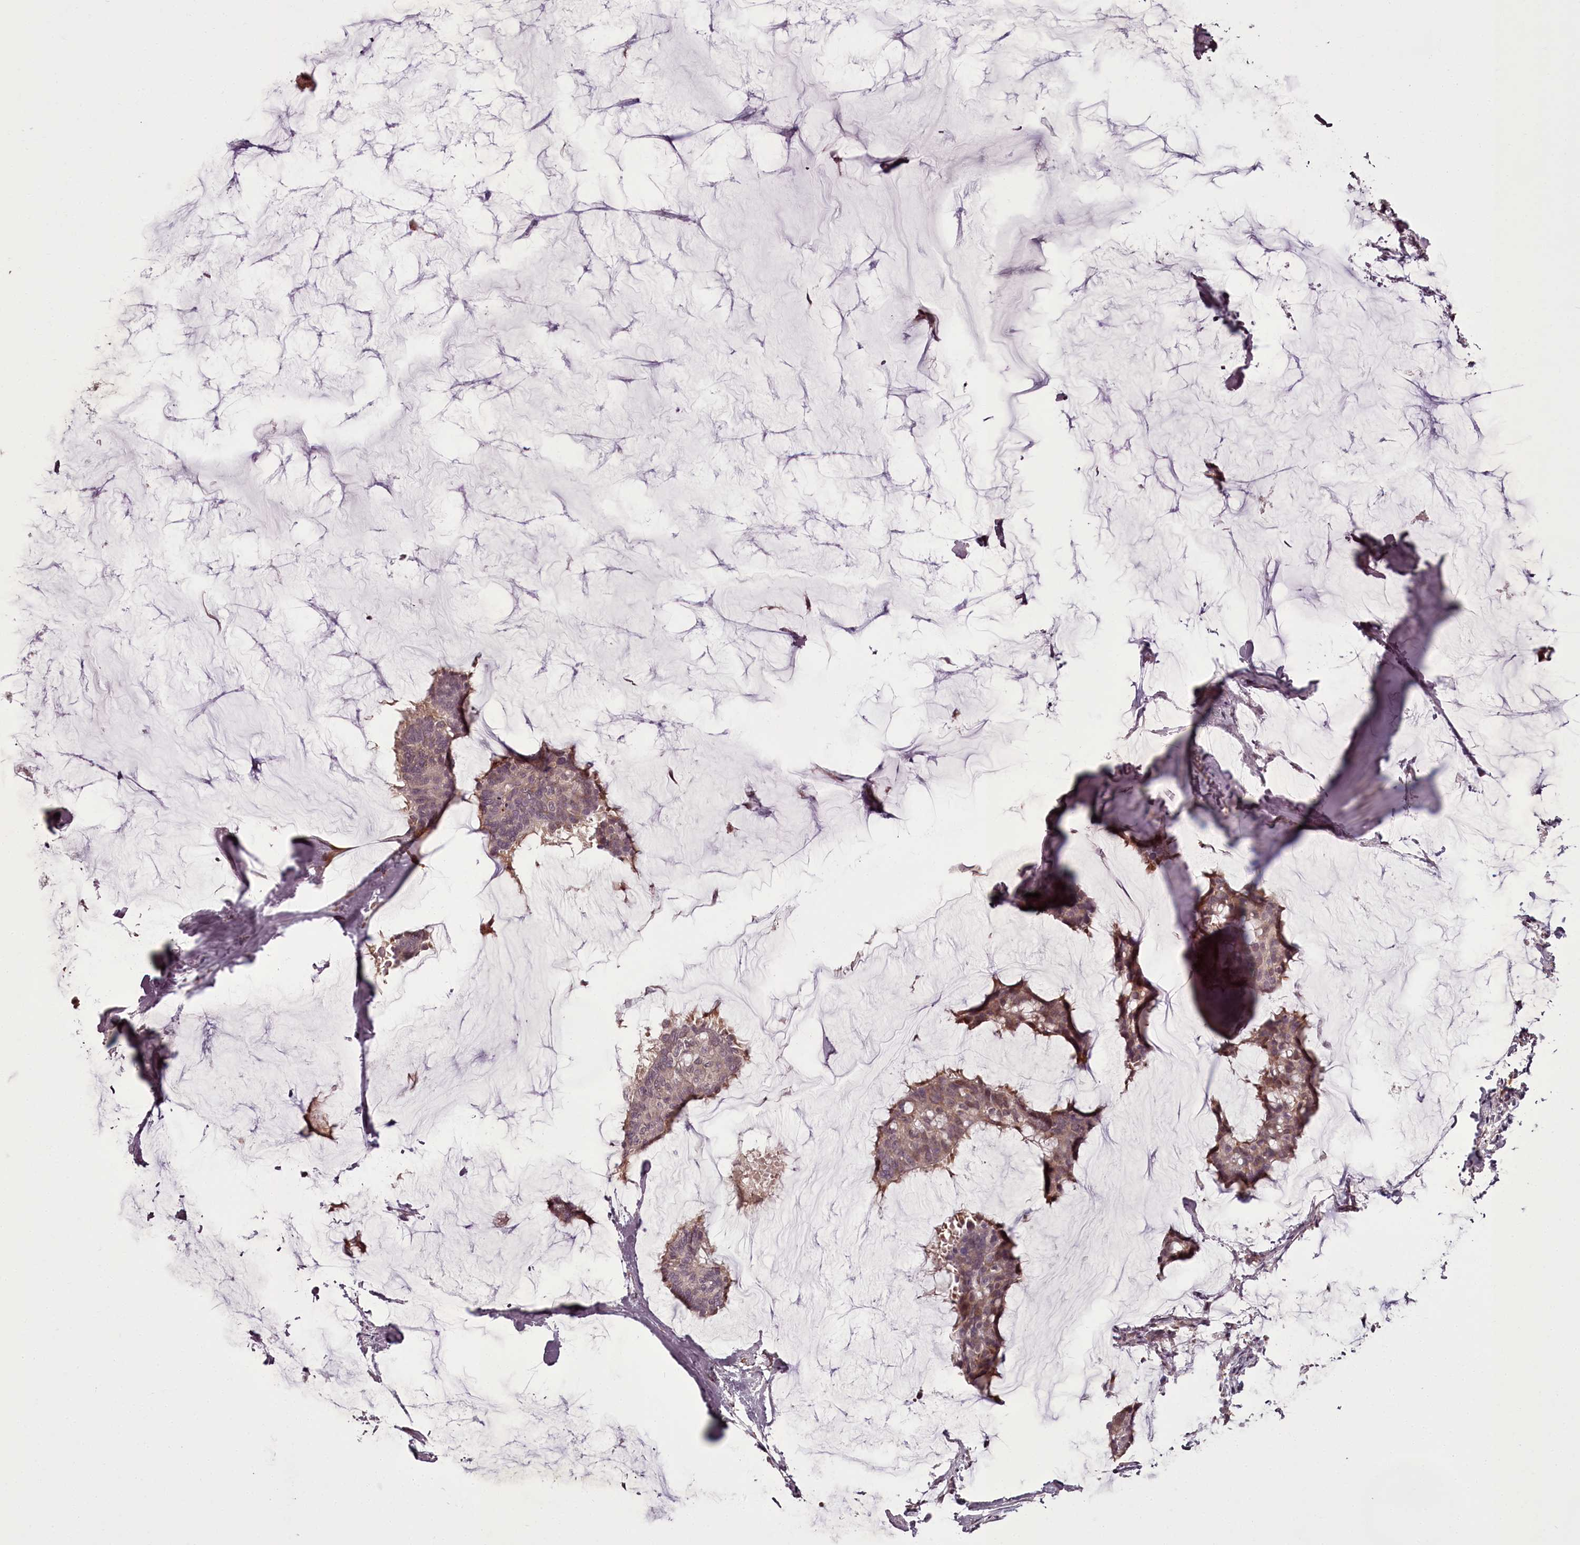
{"staining": {"intensity": "weak", "quantity": "<25%", "location": "cytoplasmic/membranous"}, "tissue": "breast cancer", "cell_type": "Tumor cells", "image_type": "cancer", "snomed": [{"axis": "morphology", "description": "Duct carcinoma"}, {"axis": "topography", "description": "Breast"}], "caption": "DAB (3,3'-diaminobenzidine) immunohistochemical staining of human breast cancer shows no significant expression in tumor cells.", "gene": "CCDC92", "patient": {"sex": "female", "age": 93}}